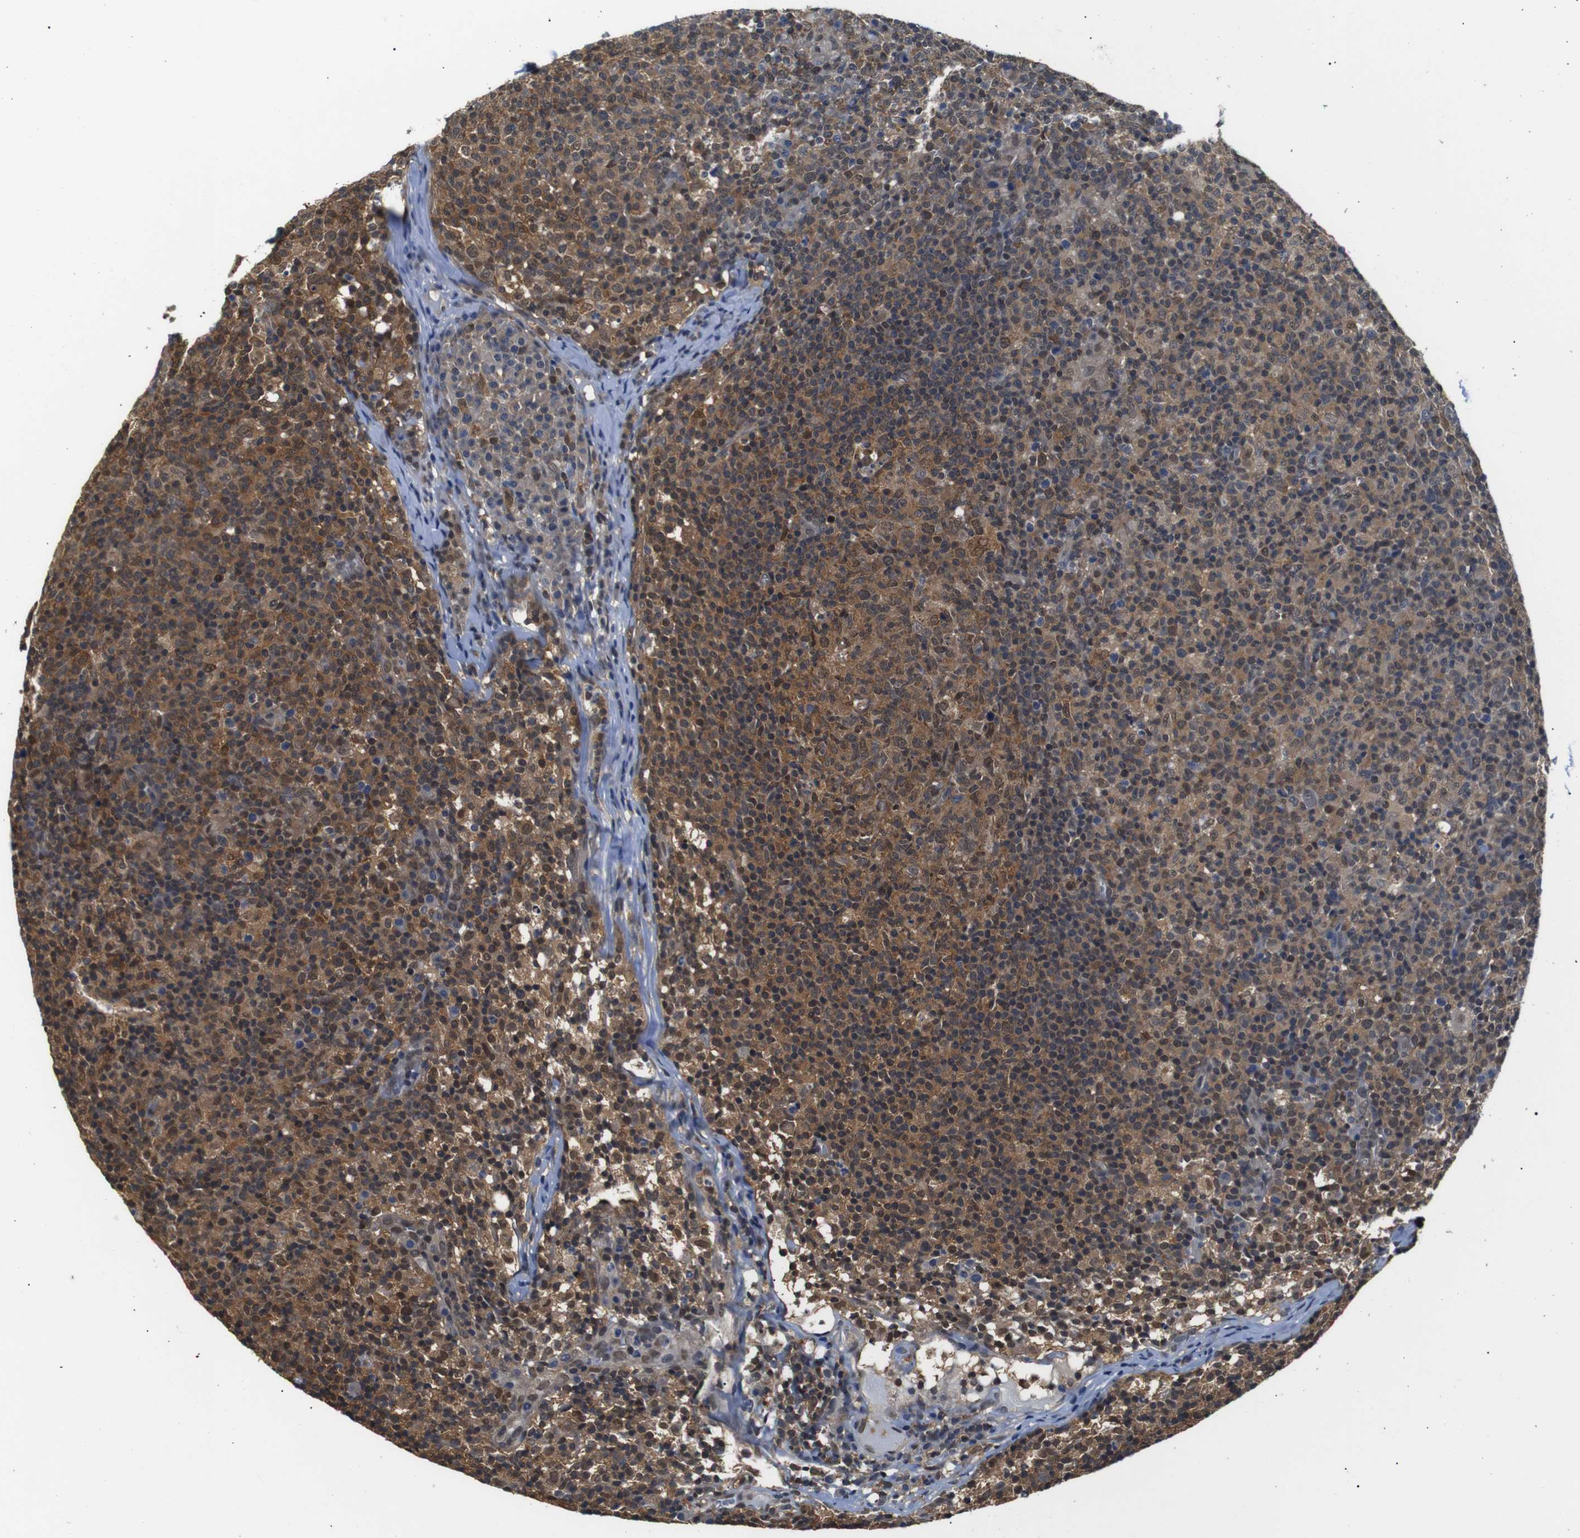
{"staining": {"intensity": "moderate", "quantity": ">75%", "location": "cytoplasmic/membranous"}, "tissue": "lymph node", "cell_type": "Germinal center cells", "image_type": "normal", "snomed": [{"axis": "morphology", "description": "Normal tissue, NOS"}, {"axis": "morphology", "description": "Inflammation, NOS"}, {"axis": "topography", "description": "Lymph node"}], "caption": "The immunohistochemical stain shows moderate cytoplasmic/membranous expression in germinal center cells of normal lymph node.", "gene": "UBXN1", "patient": {"sex": "male", "age": 55}}